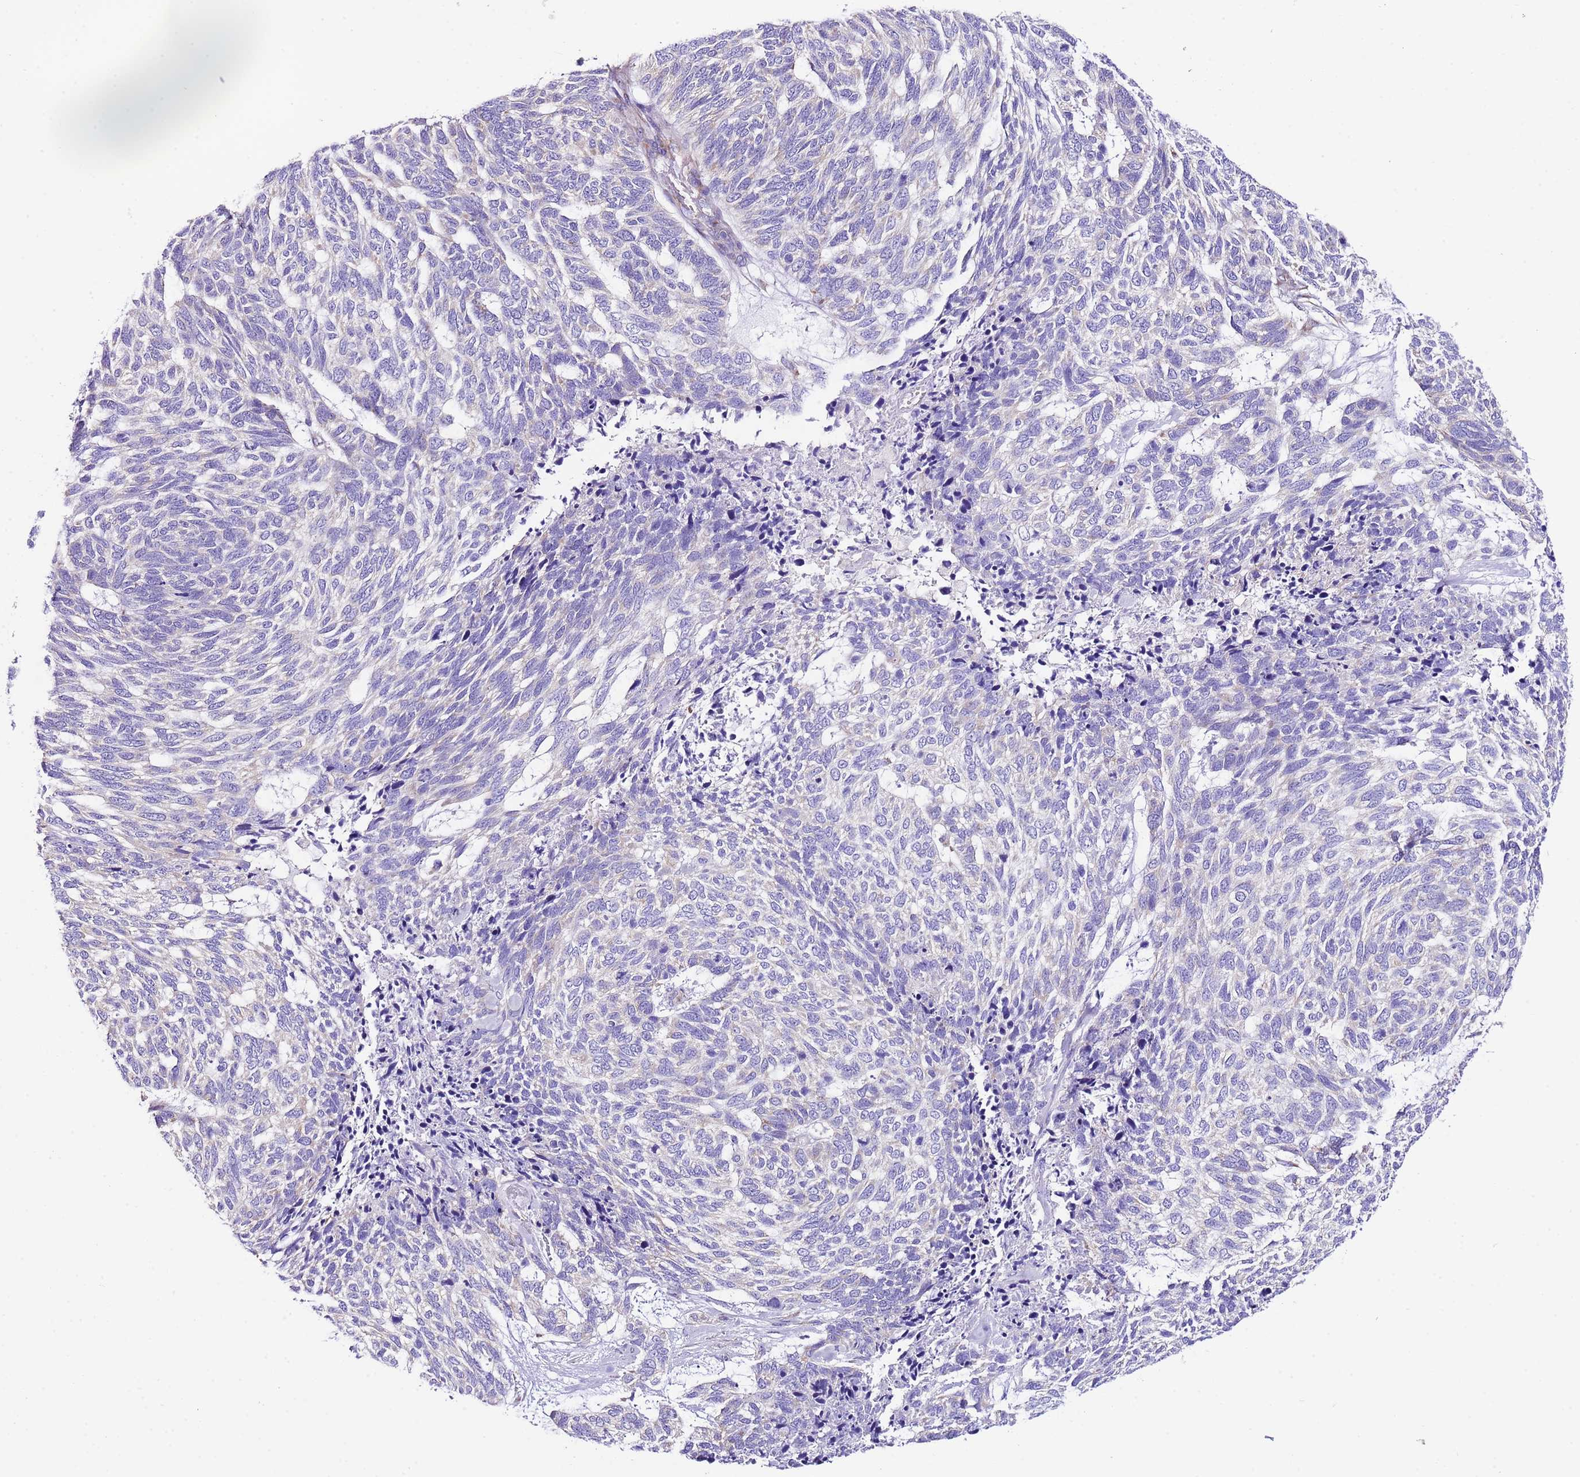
{"staining": {"intensity": "negative", "quantity": "none", "location": "none"}, "tissue": "skin cancer", "cell_type": "Tumor cells", "image_type": "cancer", "snomed": [{"axis": "morphology", "description": "Basal cell carcinoma"}, {"axis": "topography", "description": "Skin"}], "caption": "Immunohistochemical staining of human basal cell carcinoma (skin) exhibits no significant staining in tumor cells. (Stains: DAB (3,3'-diaminobenzidine) immunohistochemistry with hematoxylin counter stain, Microscopy: brightfield microscopy at high magnification).", "gene": "RPS10", "patient": {"sex": "female", "age": 65}}